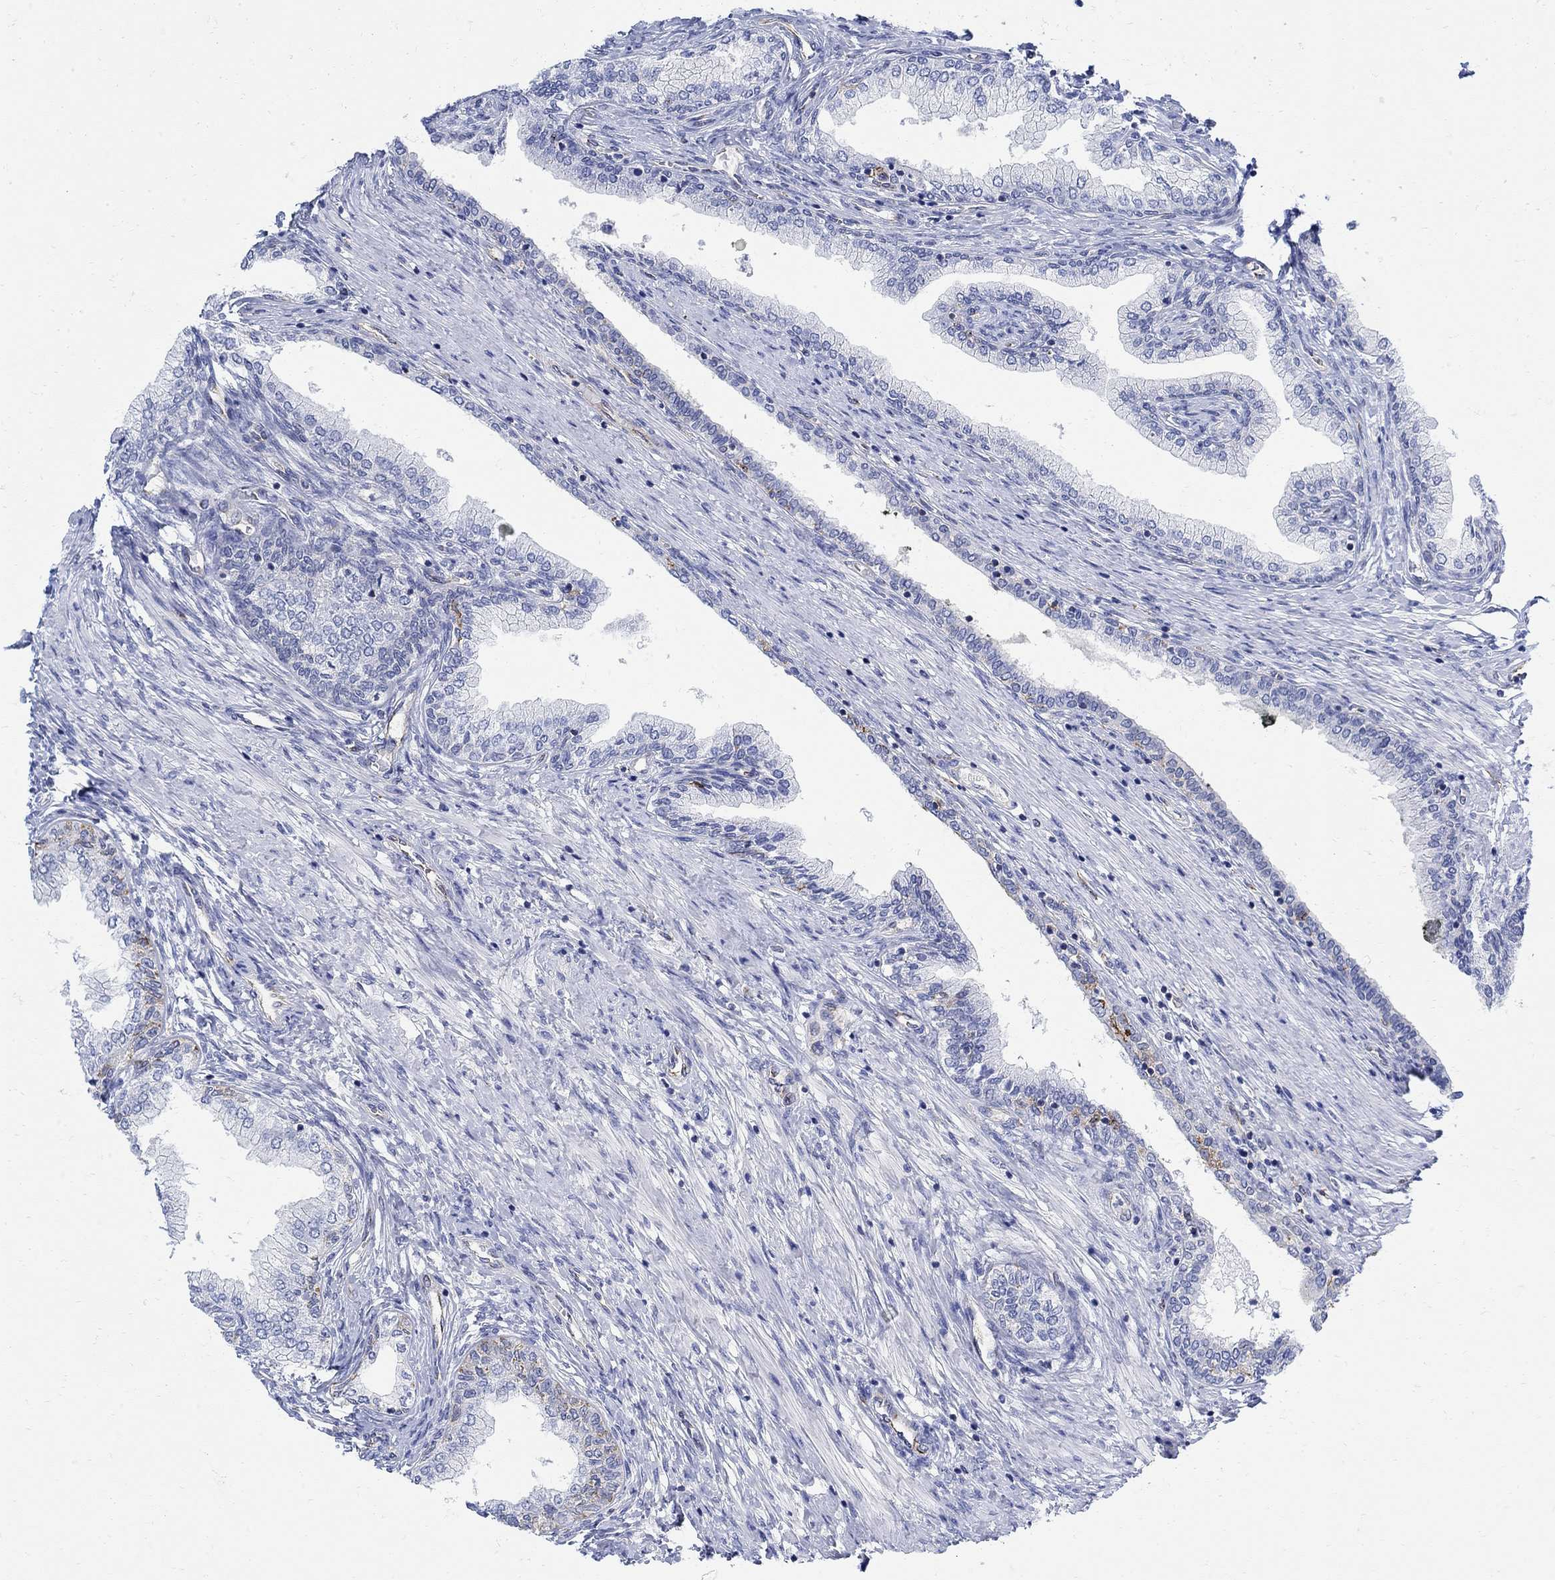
{"staining": {"intensity": "negative", "quantity": "none", "location": "none"}, "tissue": "prostate cancer", "cell_type": "Tumor cells", "image_type": "cancer", "snomed": [{"axis": "morphology", "description": "Adenocarcinoma, Low grade"}, {"axis": "topography", "description": "Prostate and seminal vesicle, NOS"}], "caption": "Human prostate adenocarcinoma (low-grade) stained for a protein using immunohistochemistry (IHC) exhibits no staining in tumor cells.", "gene": "PHF21B", "patient": {"sex": "male", "age": 61}}